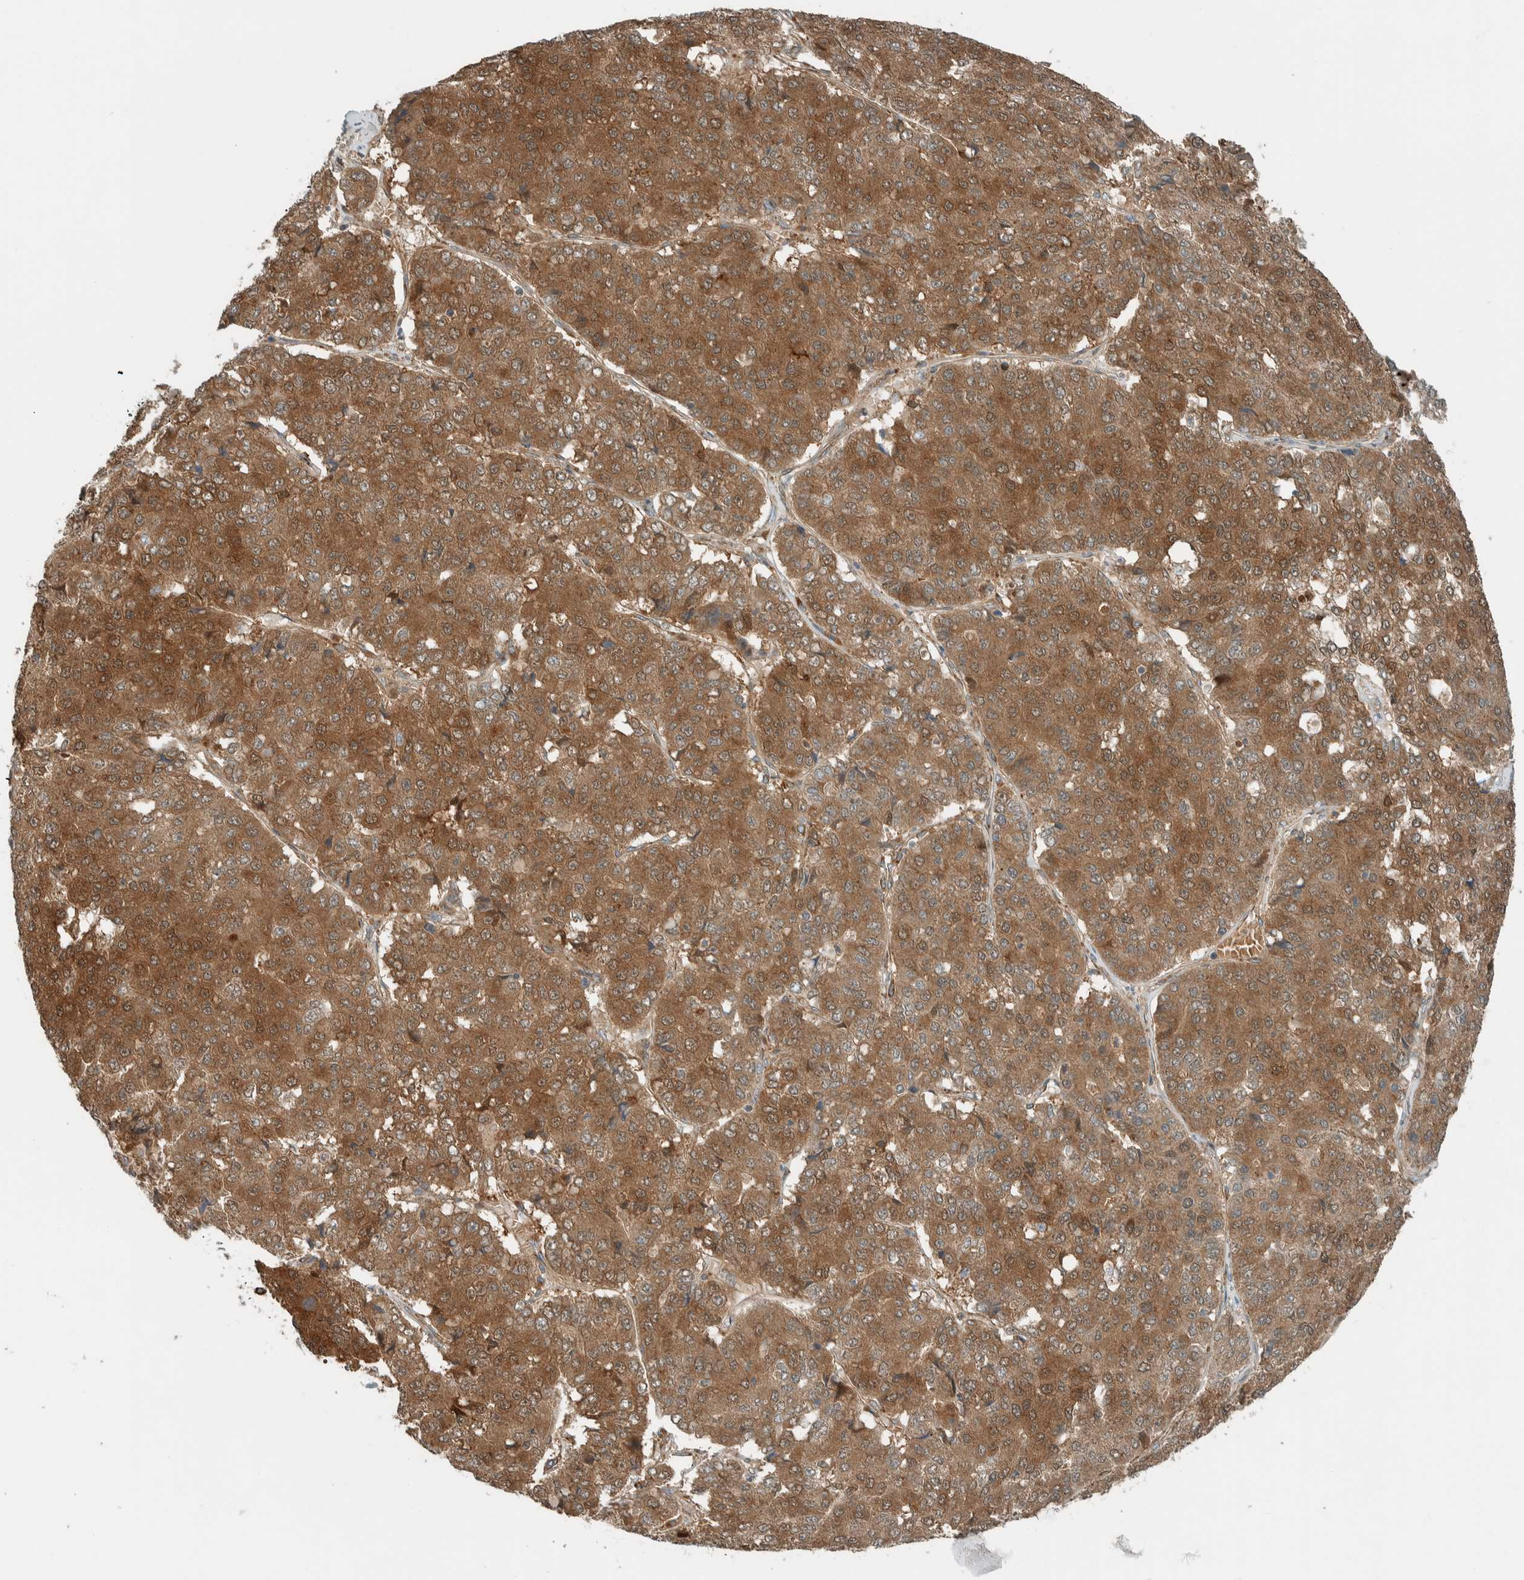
{"staining": {"intensity": "moderate", "quantity": ">75%", "location": "cytoplasmic/membranous,nuclear"}, "tissue": "pancreatic cancer", "cell_type": "Tumor cells", "image_type": "cancer", "snomed": [{"axis": "morphology", "description": "Adenocarcinoma, NOS"}, {"axis": "topography", "description": "Pancreas"}], "caption": "An image of human adenocarcinoma (pancreatic) stained for a protein shows moderate cytoplasmic/membranous and nuclear brown staining in tumor cells.", "gene": "EXOC7", "patient": {"sex": "male", "age": 50}}